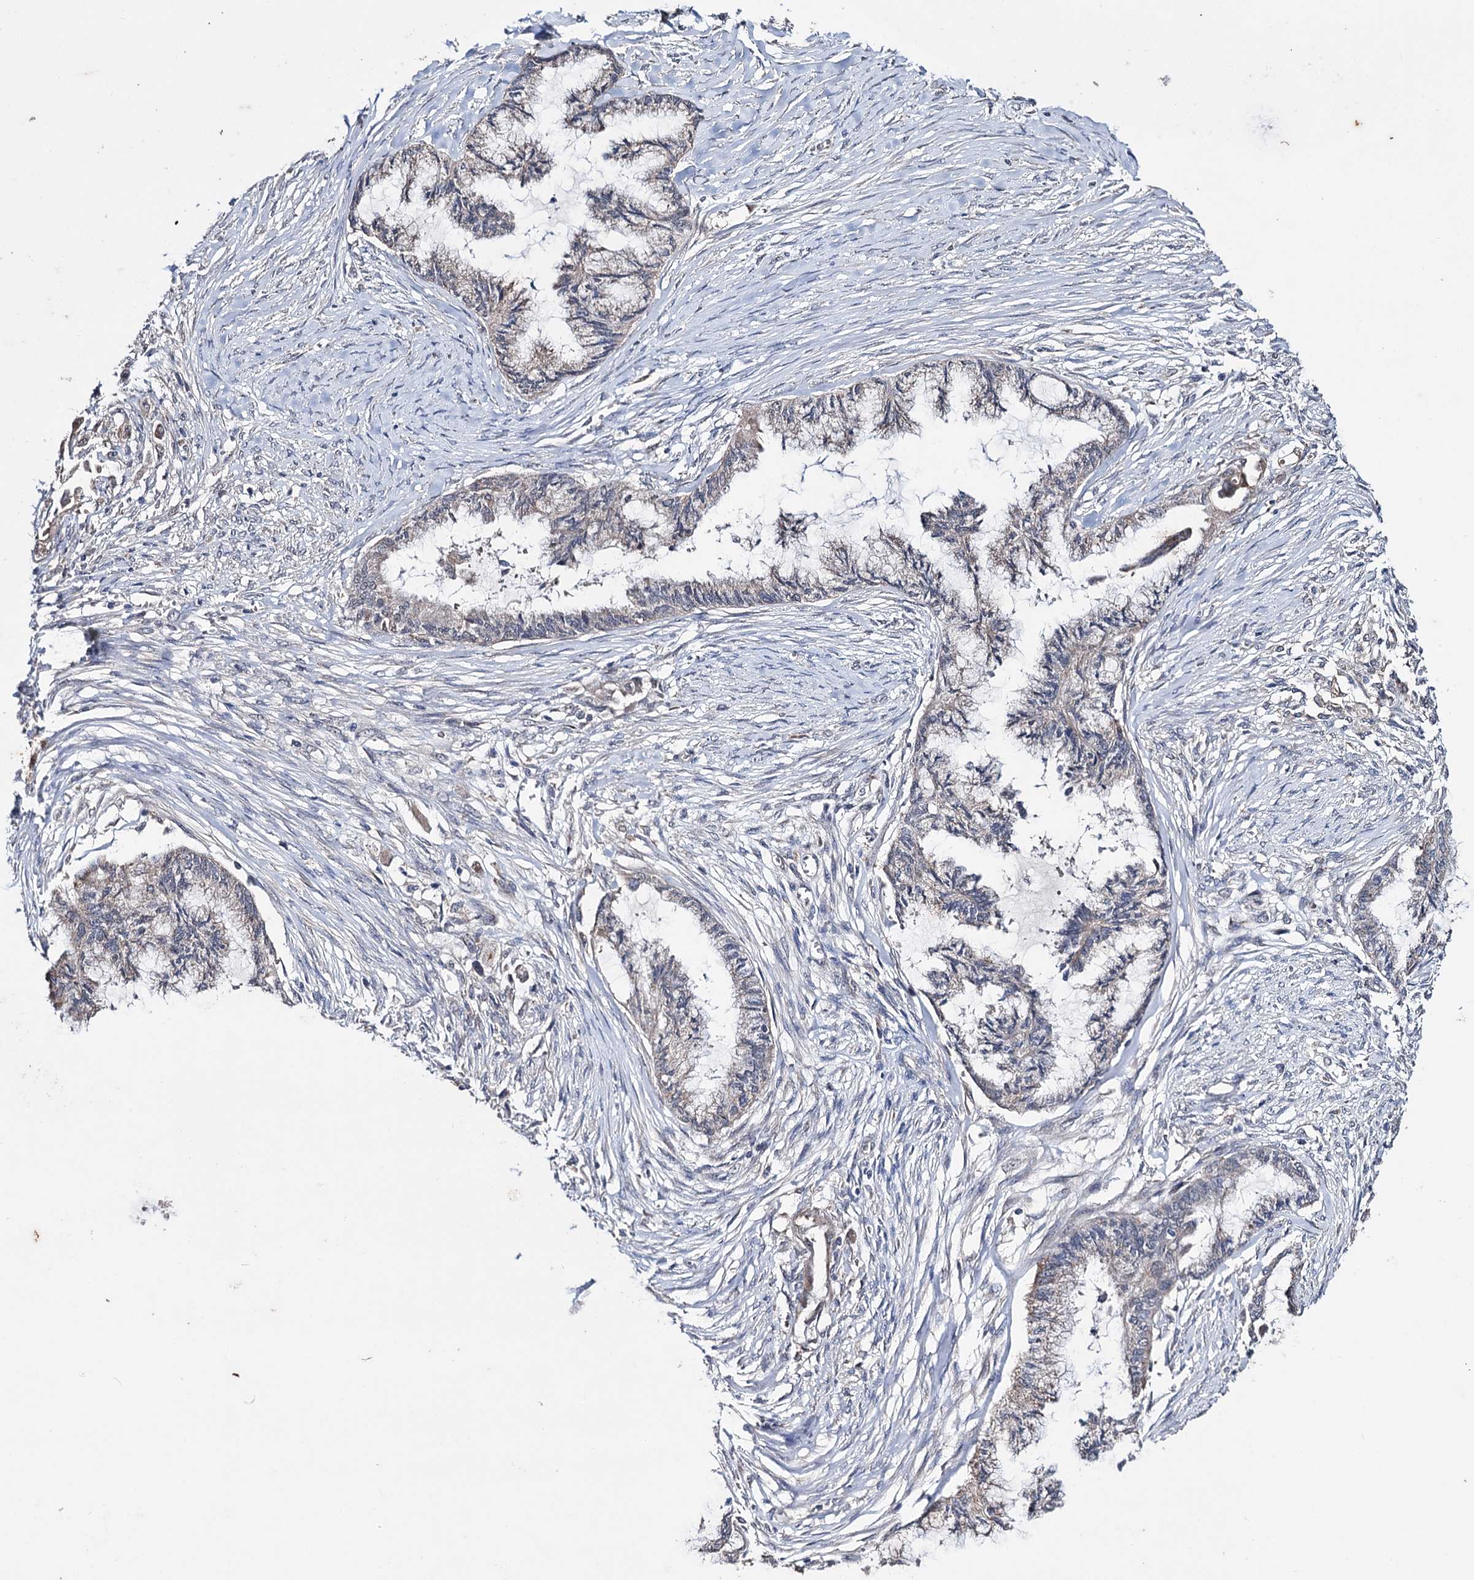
{"staining": {"intensity": "weak", "quantity": "<25%", "location": "cytoplasmic/membranous"}, "tissue": "endometrial cancer", "cell_type": "Tumor cells", "image_type": "cancer", "snomed": [{"axis": "morphology", "description": "Adenocarcinoma, NOS"}, {"axis": "topography", "description": "Endometrium"}], "caption": "Immunohistochemistry of human endometrial cancer (adenocarcinoma) reveals no positivity in tumor cells. (DAB immunohistochemistry visualized using brightfield microscopy, high magnification).", "gene": "CLPB", "patient": {"sex": "female", "age": 86}}